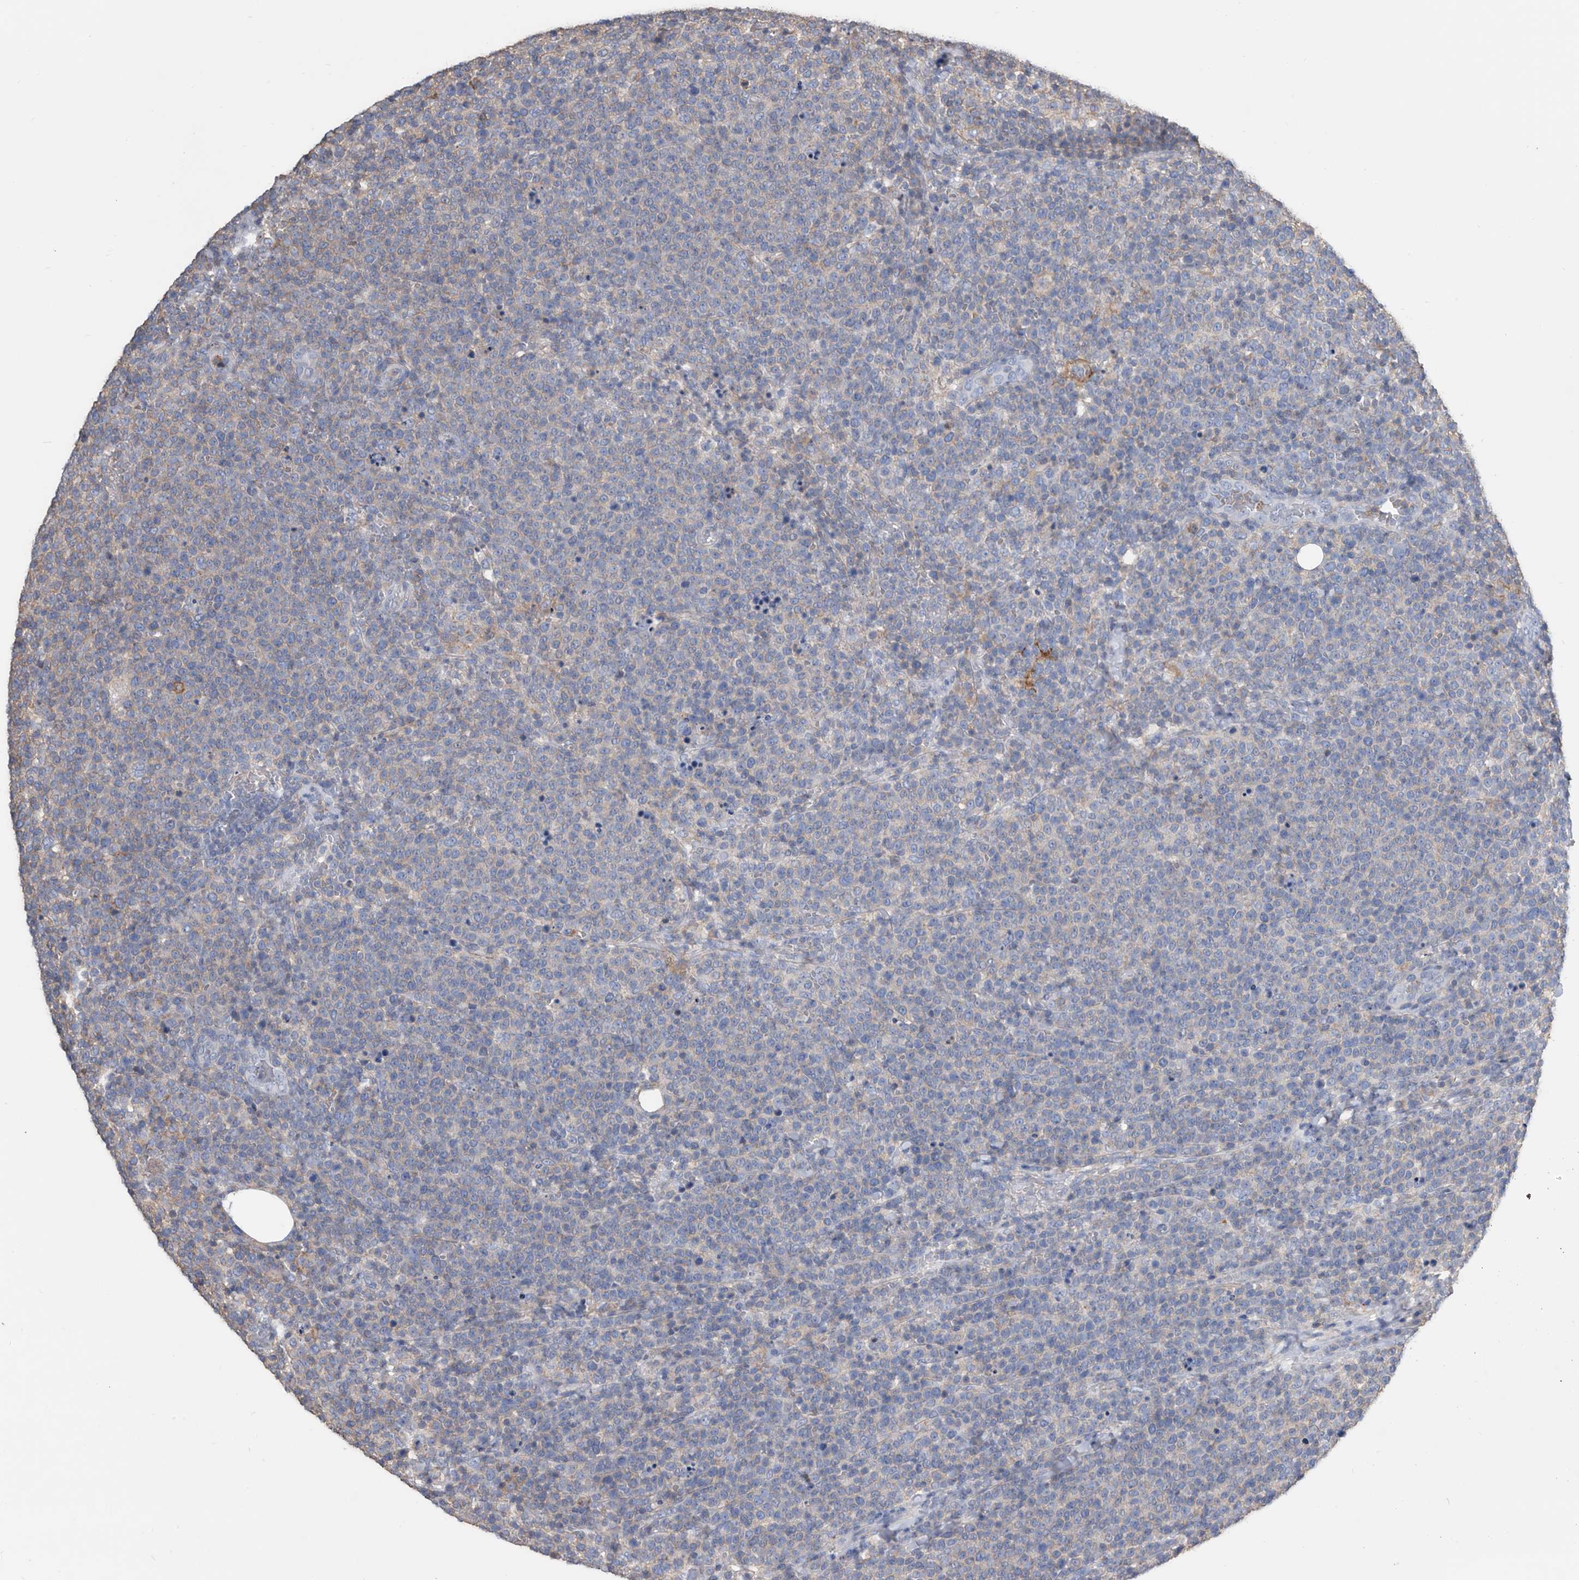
{"staining": {"intensity": "negative", "quantity": "none", "location": "none"}, "tissue": "lymphoma", "cell_type": "Tumor cells", "image_type": "cancer", "snomed": [{"axis": "morphology", "description": "Malignant lymphoma, non-Hodgkin's type, High grade"}, {"axis": "topography", "description": "Lymph node"}], "caption": "The histopathology image exhibits no staining of tumor cells in lymphoma.", "gene": "MS4A4A", "patient": {"sex": "male", "age": 61}}